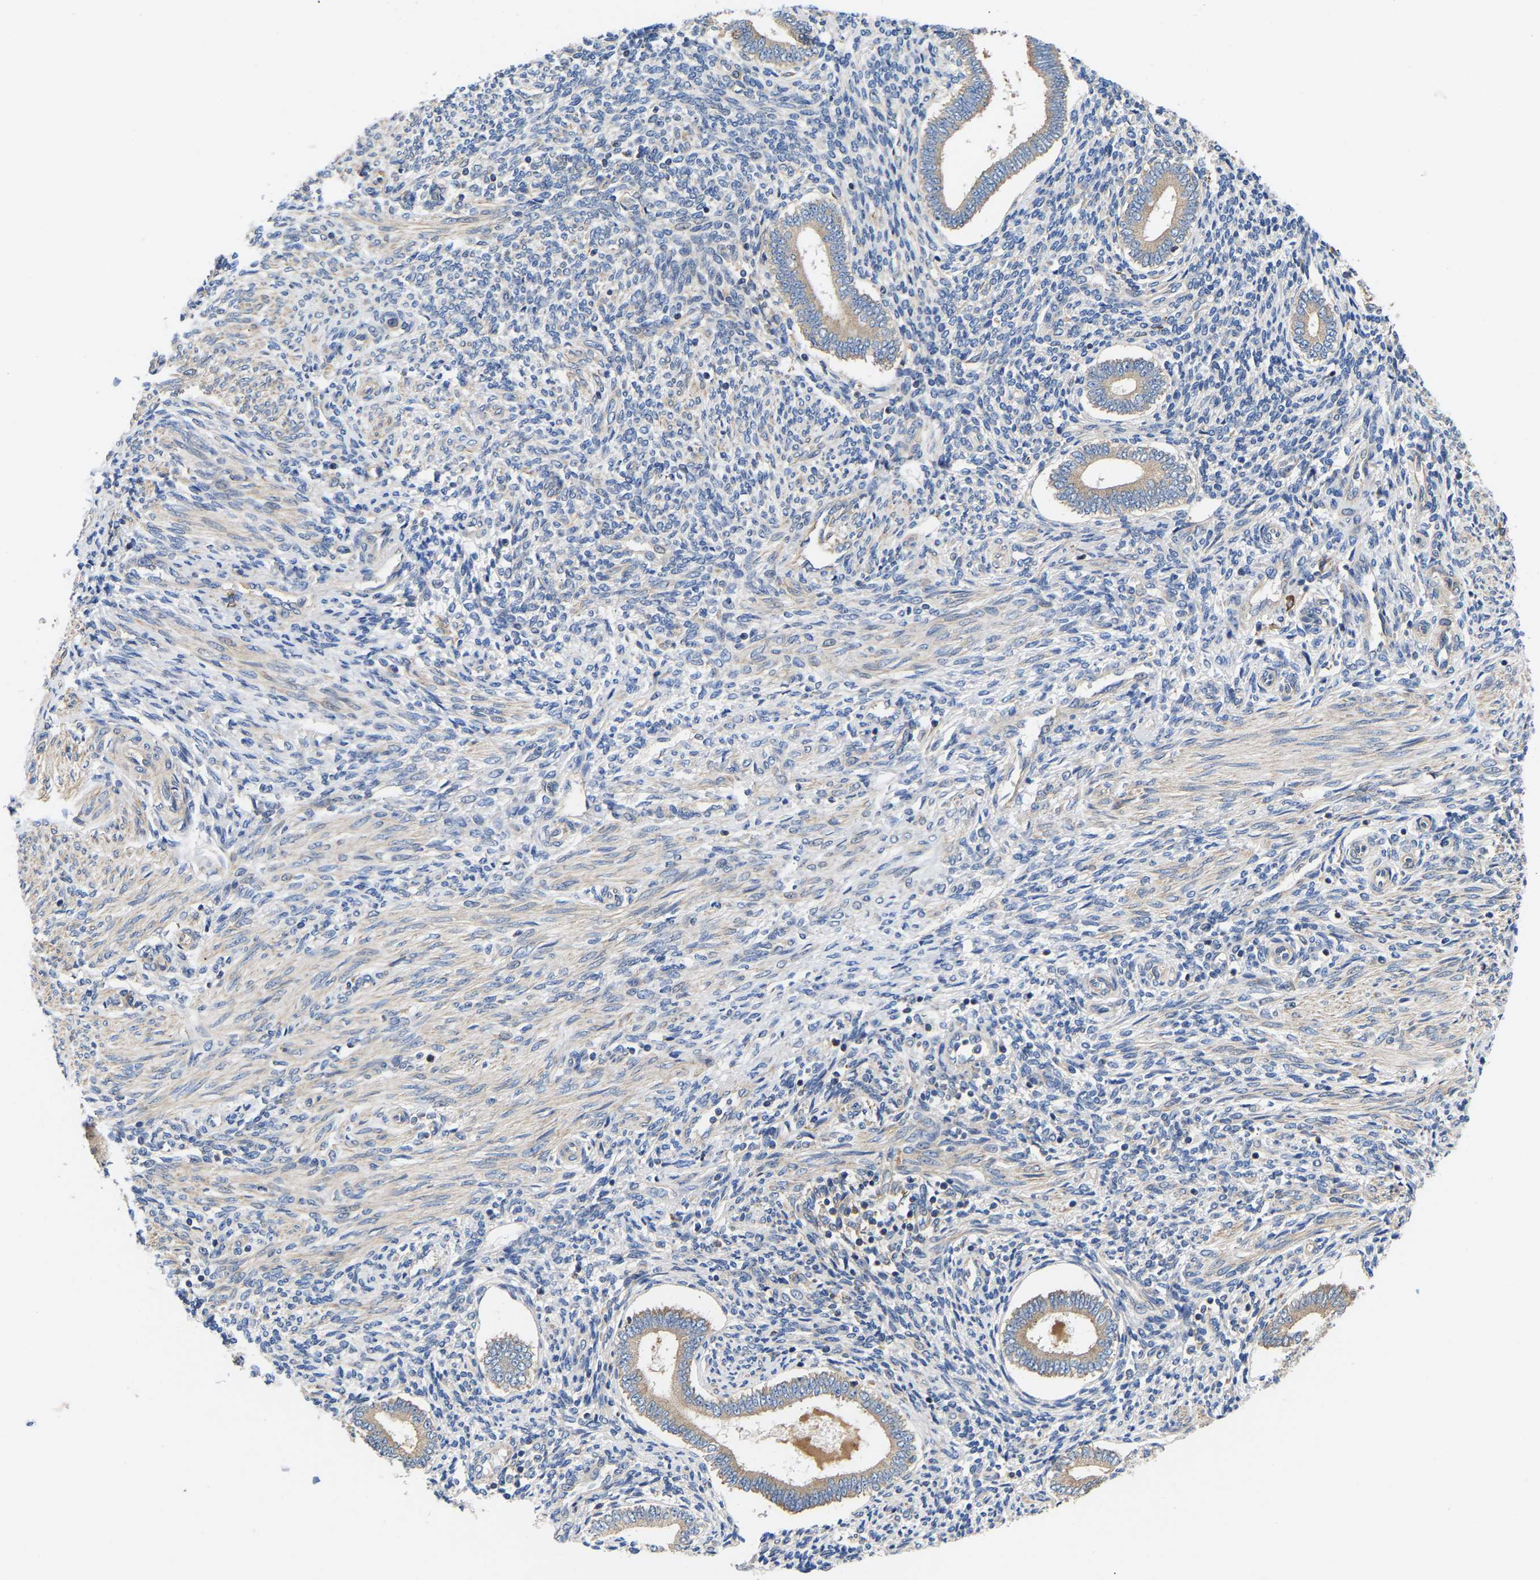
{"staining": {"intensity": "weak", "quantity": "25%-75%", "location": "cytoplasmic/membranous"}, "tissue": "endometrium", "cell_type": "Cells in endometrial stroma", "image_type": "normal", "snomed": [{"axis": "morphology", "description": "Normal tissue, NOS"}, {"axis": "topography", "description": "Endometrium"}], "caption": "A low amount of weak cytoplasmic/membranous expression is present in about 25%-75% of cells in endometrial stroma in normal endometrium. The protein is stained brown, and the nuclei are stained in blue (DAB (3,3'-diaminobenzidine) IHC with brightfield microscopy, high magnification).", "gene": "AIMP2", "patient": {"sex": "female", "age": 42}}